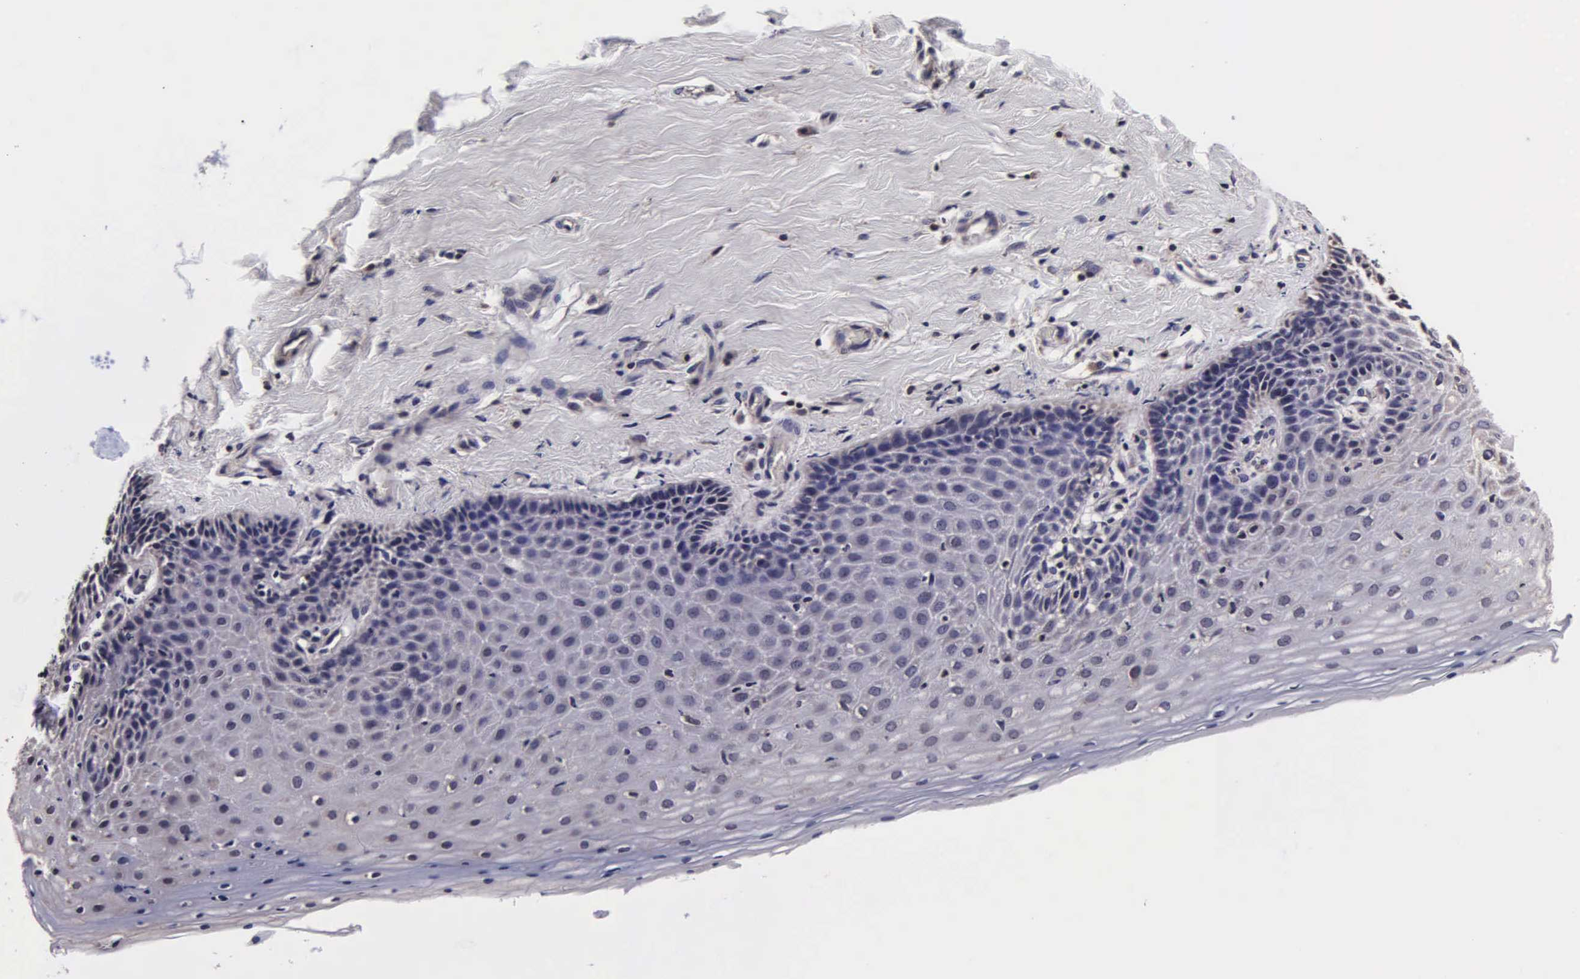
{"staining": {"intensity": "weak", "quantity": "25%-75%", "location": "cytoplasmic/membranous"}, "tissue": "cervix", "cell_type": "Glandular cells", "image_type": "normal", "snomed": [{"axis": "morphology", "description": "Normal tissue, NOS"}, {"axis": "topography", "description": "Cervix"}], "caption": "Immunohistochemical staining of unremarkable human cervix reveals low levels of weak cytoplasmic/membranous staining in approximately 25%-75% of glandular cells.", "gene": "PSMA3", "patient": {"sex": "female", "age": 53}}